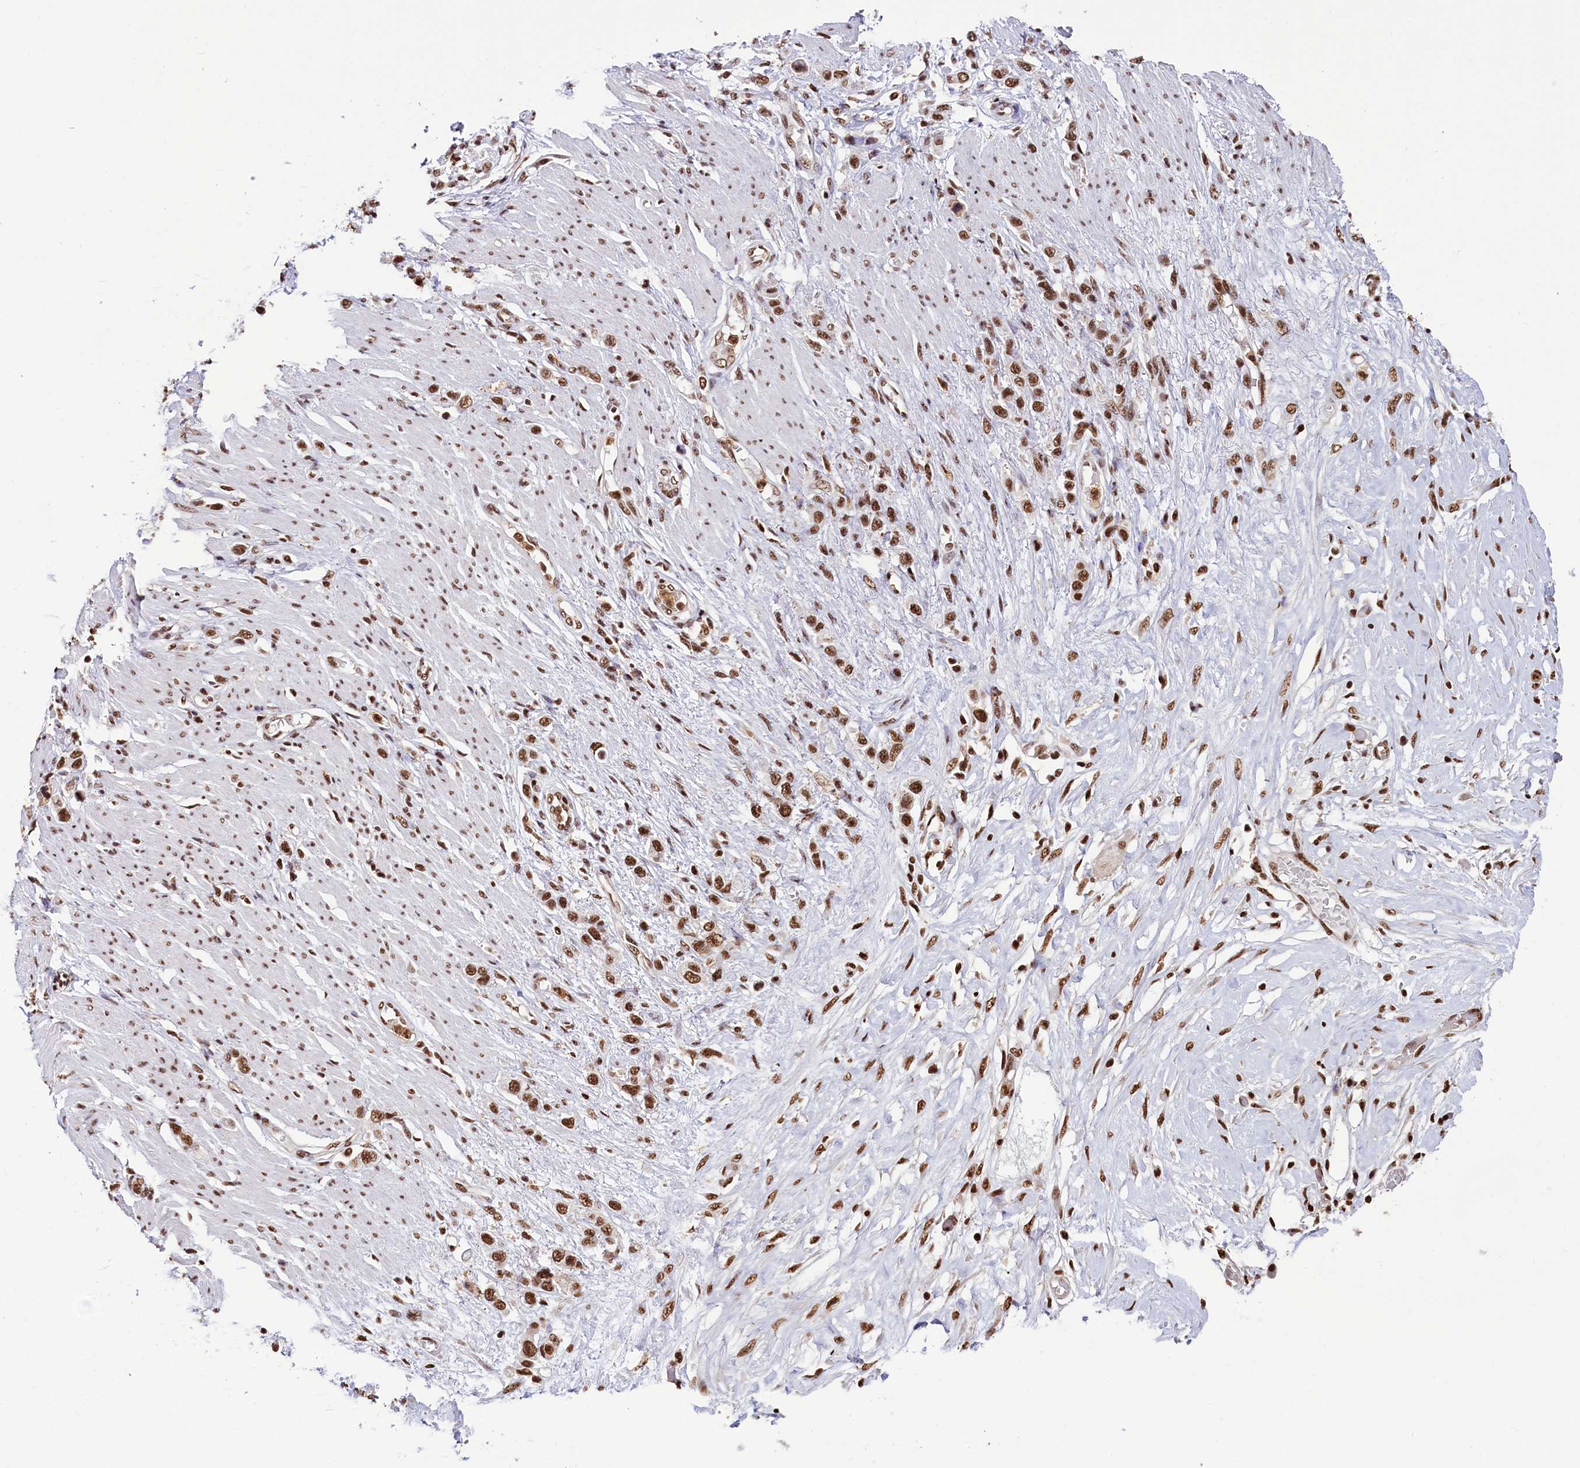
{"staining": {"intensity": "moderate", "quantity": ">75%", "location": "nuclear"}, "tissue": "stomach cancer", "cell_type": "Tumor cells", "image_type": "cancer", "snomed": [{"axis": "morphology", "description": "Adenocarcinoma, NOS"}, {"axis": "morphology", "description": "Adenocarcinoma, High grade"}, {"axis": "topography", "description": "Stomach, upper"}, {"axis": "topography", "description": "Stomach, lower"}], "caption": "Immunohistochemistry of human stomach cancer (adenocarcinoma) reveals medium levels of moderate nuclear staining in approximately >75% of tumor cells.", "gene": "SNRPD2", "patient": {"sex": "female", "age": 65}}